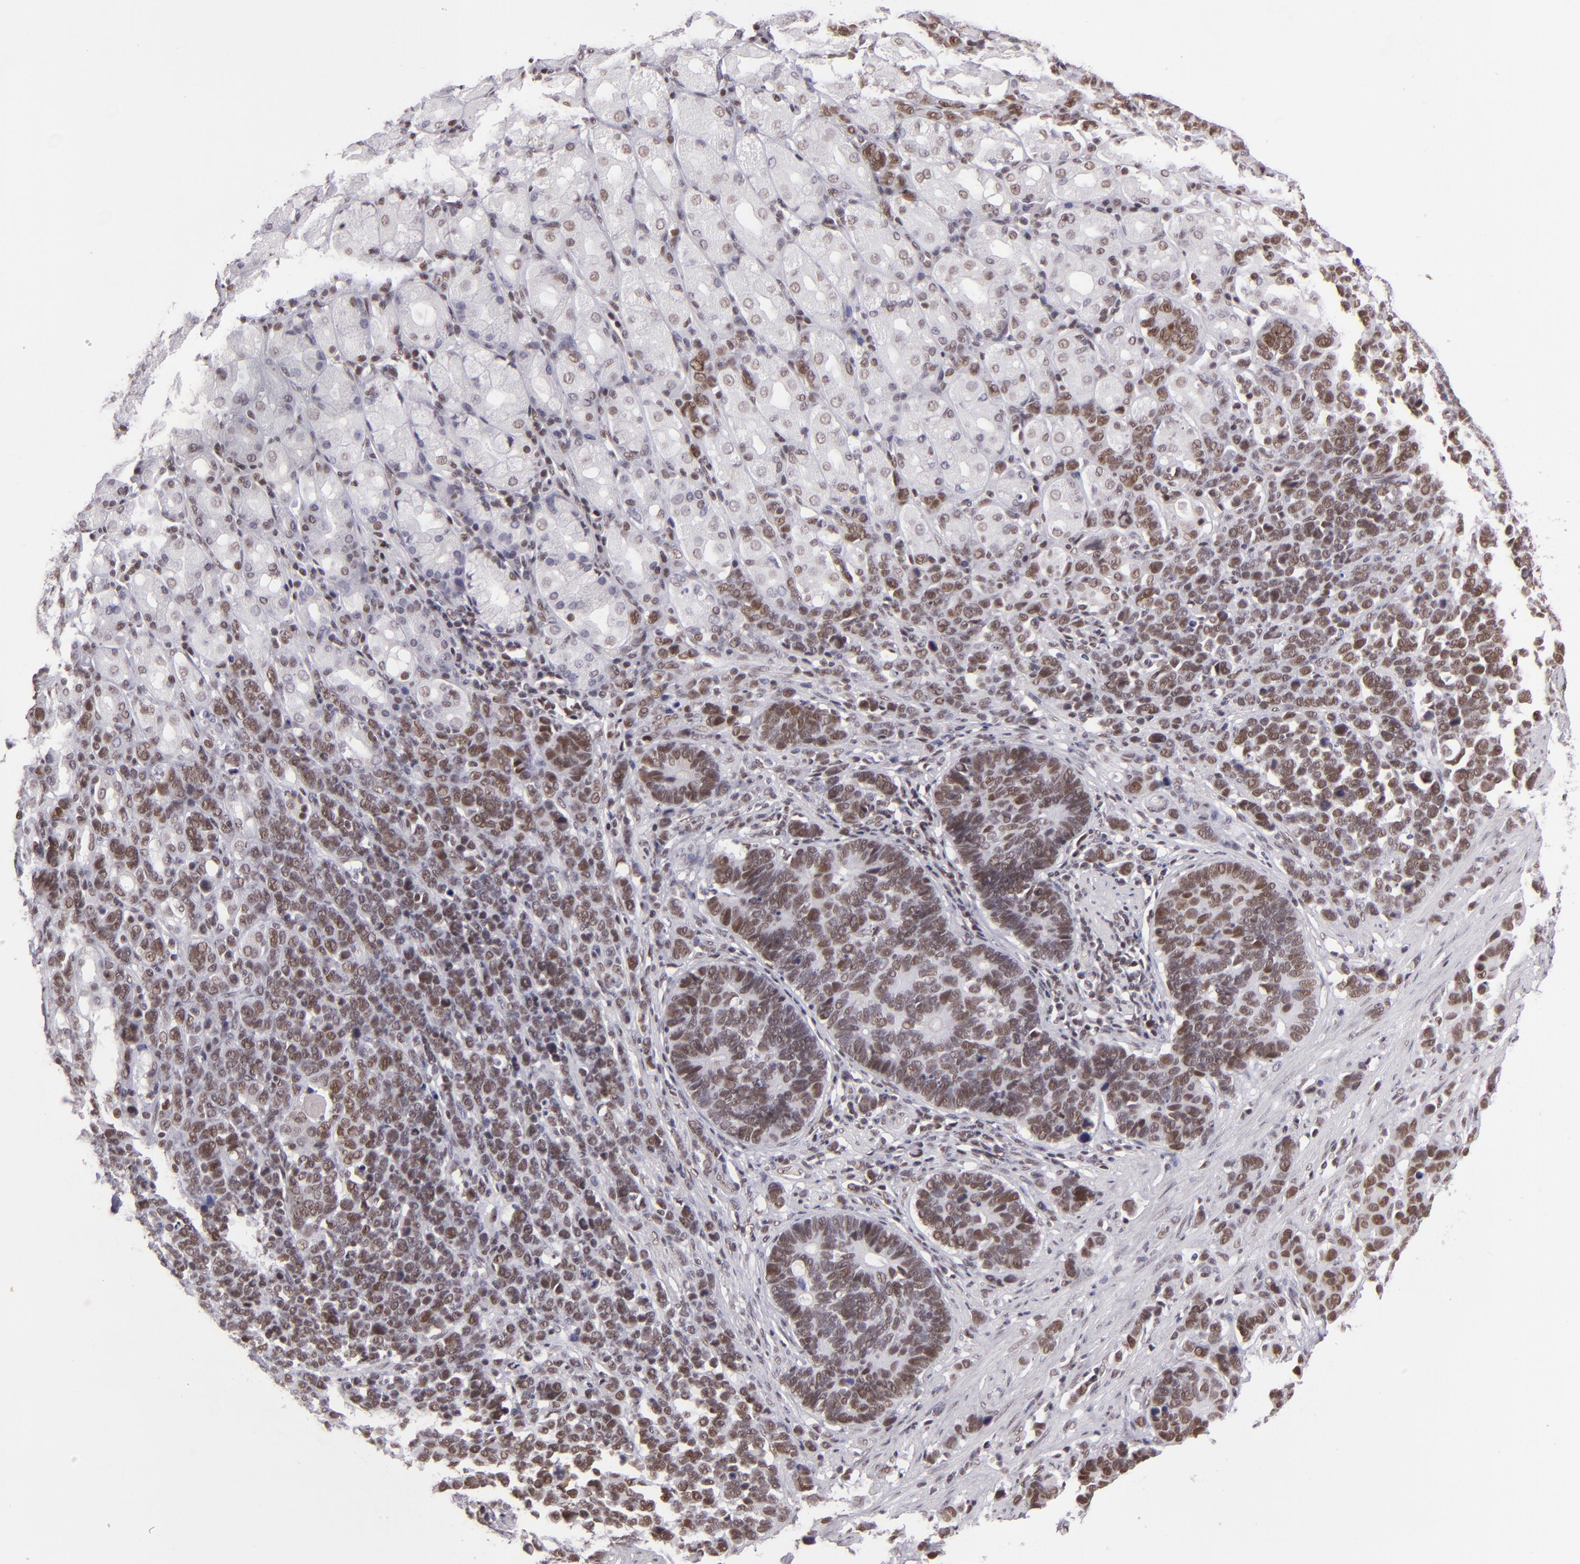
{"staining": {"intensity": "moderate", "quantity": ">75%", "location": "nuclear"}, "tissue": "stomach cancer", "cell_type": "Tumor cells", "image_type": "cancer", "snomed": [{"axis": "morphology", "description": "Adenocarcinoma, NOS"}, {"axis": "topography", "description": "Stomach, upper"}], "caption": "Immunohistochemical staining of stomach adenocarcinoma shows medium levels of moderate nuclear protein staining in approximately >75% of tumor cells.", "gene": "BRD8", "patient": {"sex": "male", "age": 71}}